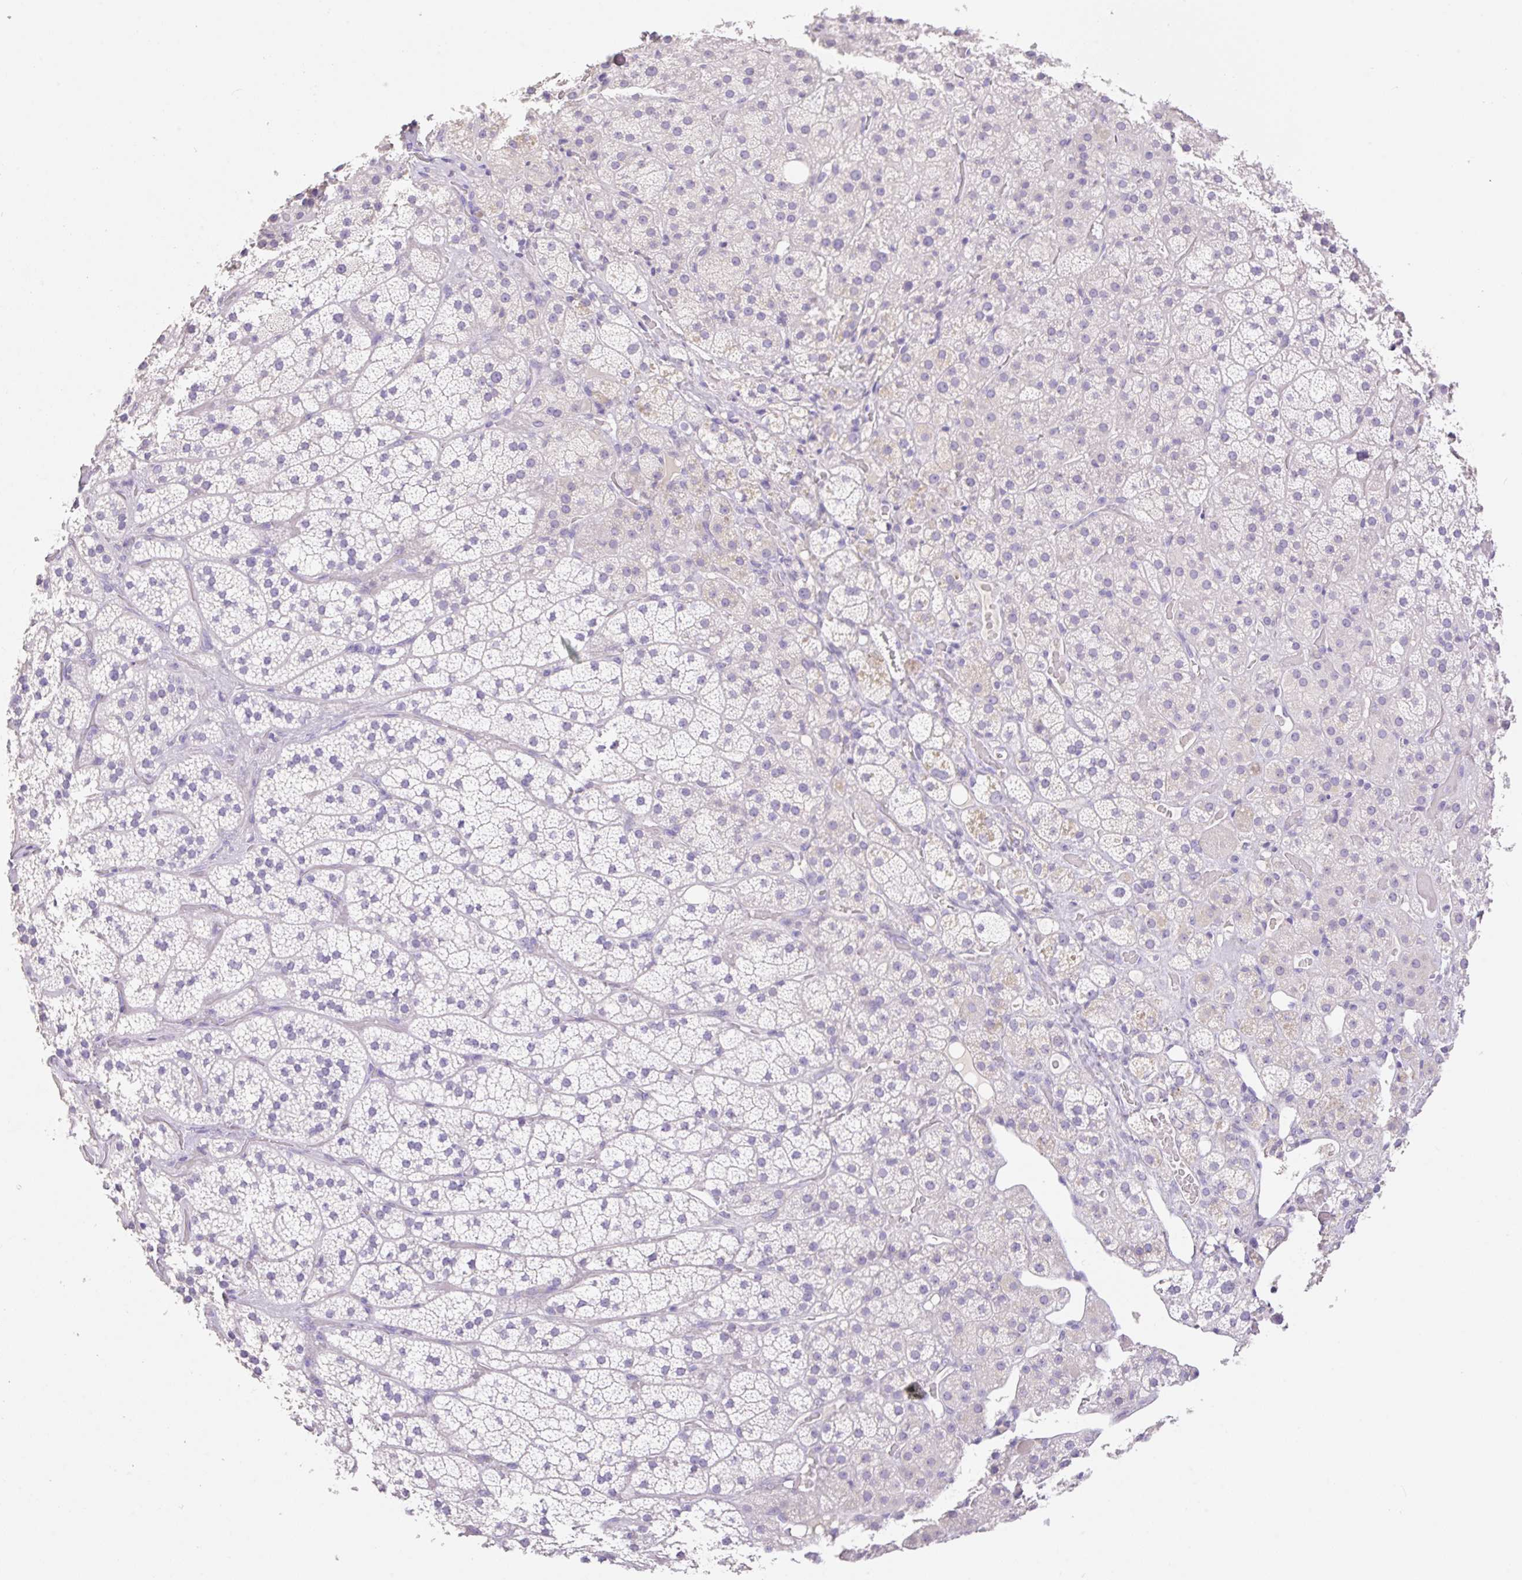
{"staining": {"intensity": "negative", "quantity": "none", "location": "none"}, "tissue": "adrenal gland", "cell_type": "Glandular cells", "image_type": "normal", "snomed": [{"axis": "morphology", "description": "Normal tissue, NOS"}, {"axis": "topography", "description": "Adrenal gland"}], "caption": "Protein analysis of benign adrenal gland displays no significant staining in glandular cells. The staining is performed using DAB brown chromogen with nuclei counter-stained in using hematoxylin.", "gene": "HCRTR2", "patient": {"sex": "male", "age": 57}}